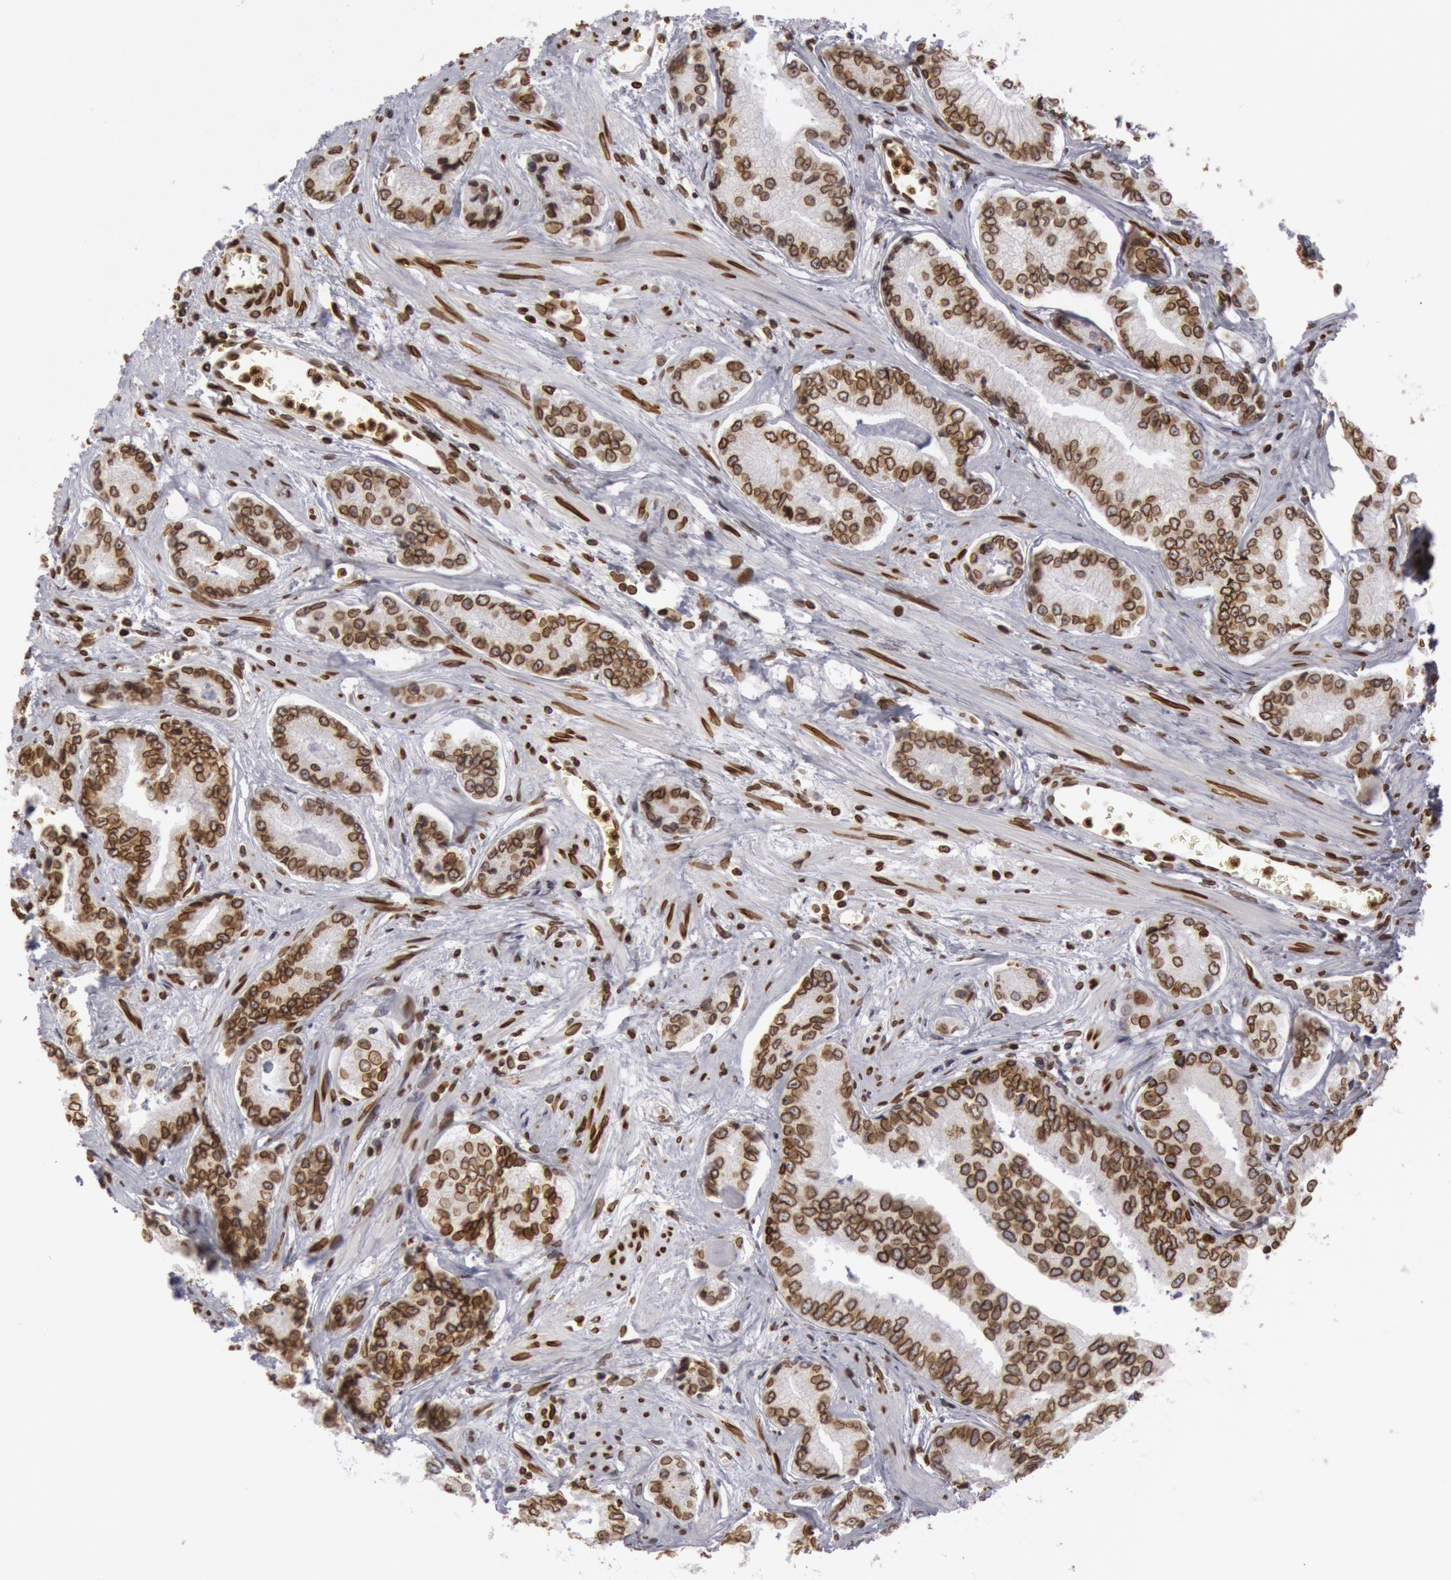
{"staining": {"intensity": "strong", "quantity": ">75%", "location": "nuclear"}, "tissue": "prostate cancer", "cell_type": "Tumor cells", "image_type": "cancer", "snomed": [{"axis": "morphology", "description": "Adenocarcinoma, High grade"}, {"axis": "topography", "description": "Prostate"}], "caption": "Adenocarcinoma (high-grade) (prostate) stained with immunohistochemistry (IHC) shows strong nuclear expression in approximately >75% of tumor cells.", "gene": "SUN2", "patient": {"sex": "male", "age": 56}}